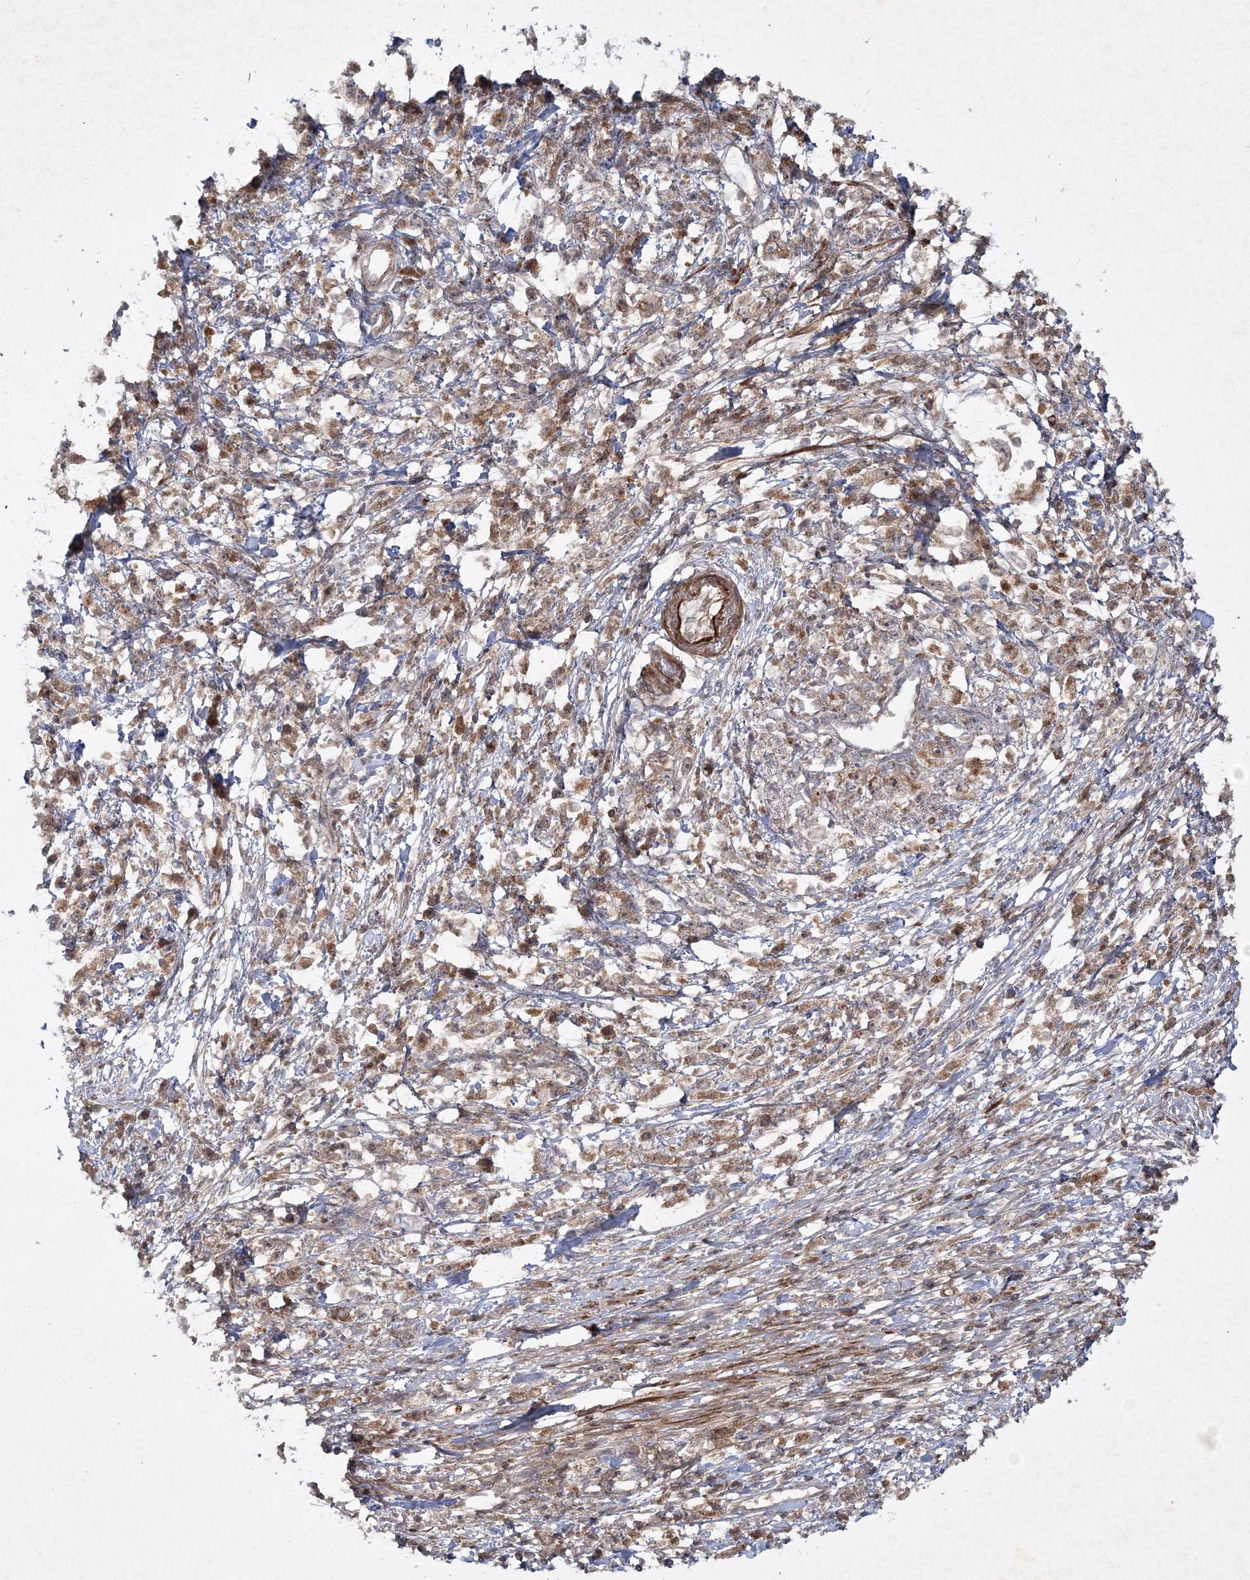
{"staining": {"intensity": "moderate", "quantity": ">75%", "location": "cytoplasmic/membranous"}, "tissue": "stomach cancer", "cell_type": "Tumor cells", "image_type": "cancer", "snomed": [{"axis": "morphology", "description": "Adenocarcinoma, NOS"}, {"axis": "topography", "description": "Stomach"}], "caption": "Stomach cancer (adenocarcinoma) stained with a brown dye demonstrates moderate cytoplasmic/membranous positive expression in approximately >75% of tumor cells.", "gene": "MOCS2", "patient": {"sex": "female", "age": 59}}